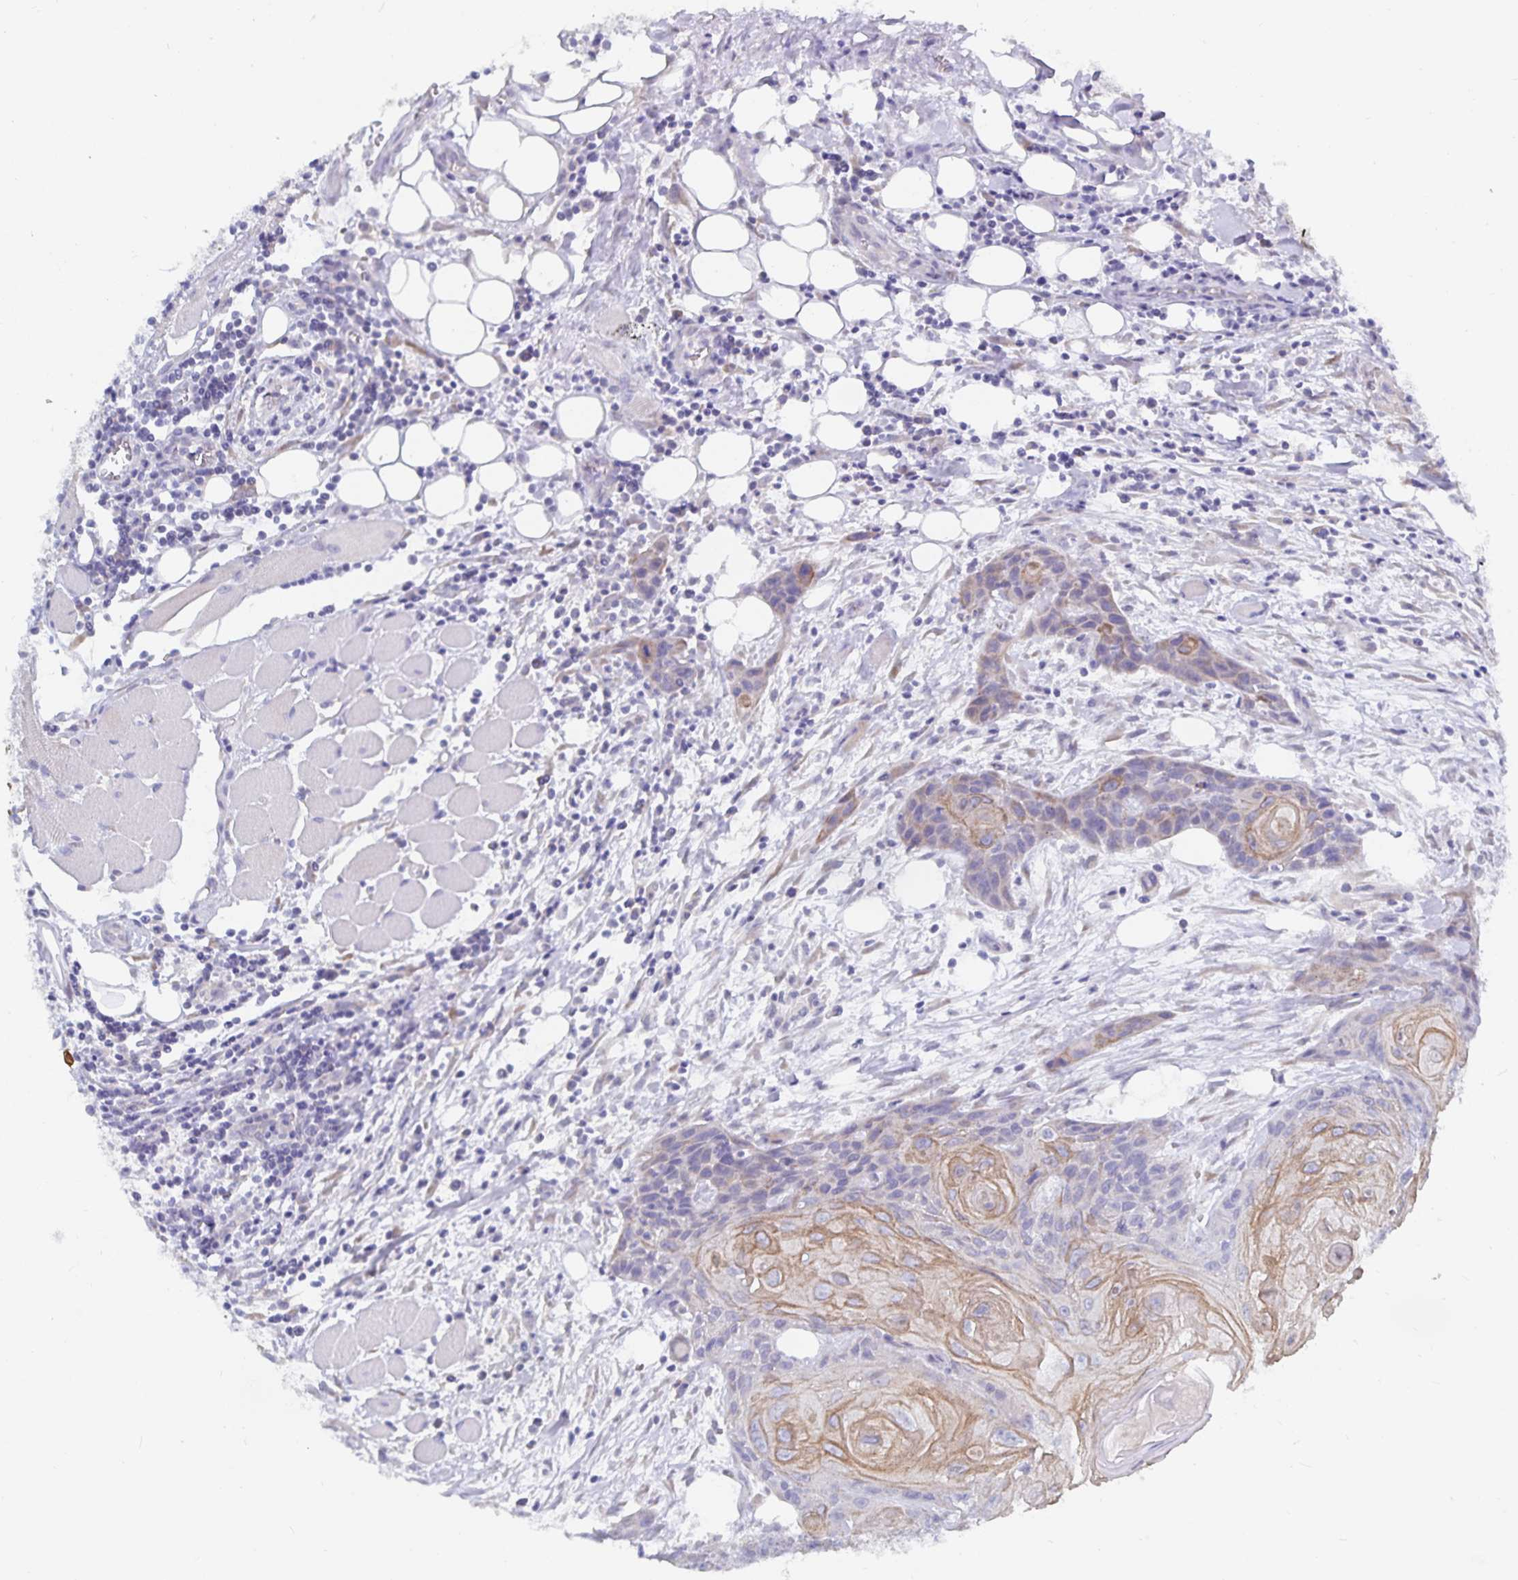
{"staining": {"intensity": "weak", "quantity": "25%-75%", "location": "cytoplasmic/membranous"}, "tissue": "head and neck cancer", "cell_type": "Tumor cells", "image_type": "cancer", "snomed": [{"axis": "morphology", "description": "Squamous cell carcinoma, NOS"}, {"axis": "topography", "description": "Oral tissue"}, {"axis": "topography", "description": "Head-Neck"}], "caption": "Immunohistochemistry image of head and neck squamous cell carcinoma stained for a protein (brown), which demonstrates low levels of weak cytoplasmic/membranous positivity in about 25%-75% of tumor cells.", "gene": "ZIK1", "patient": {"sex": "male", "age": 58}}